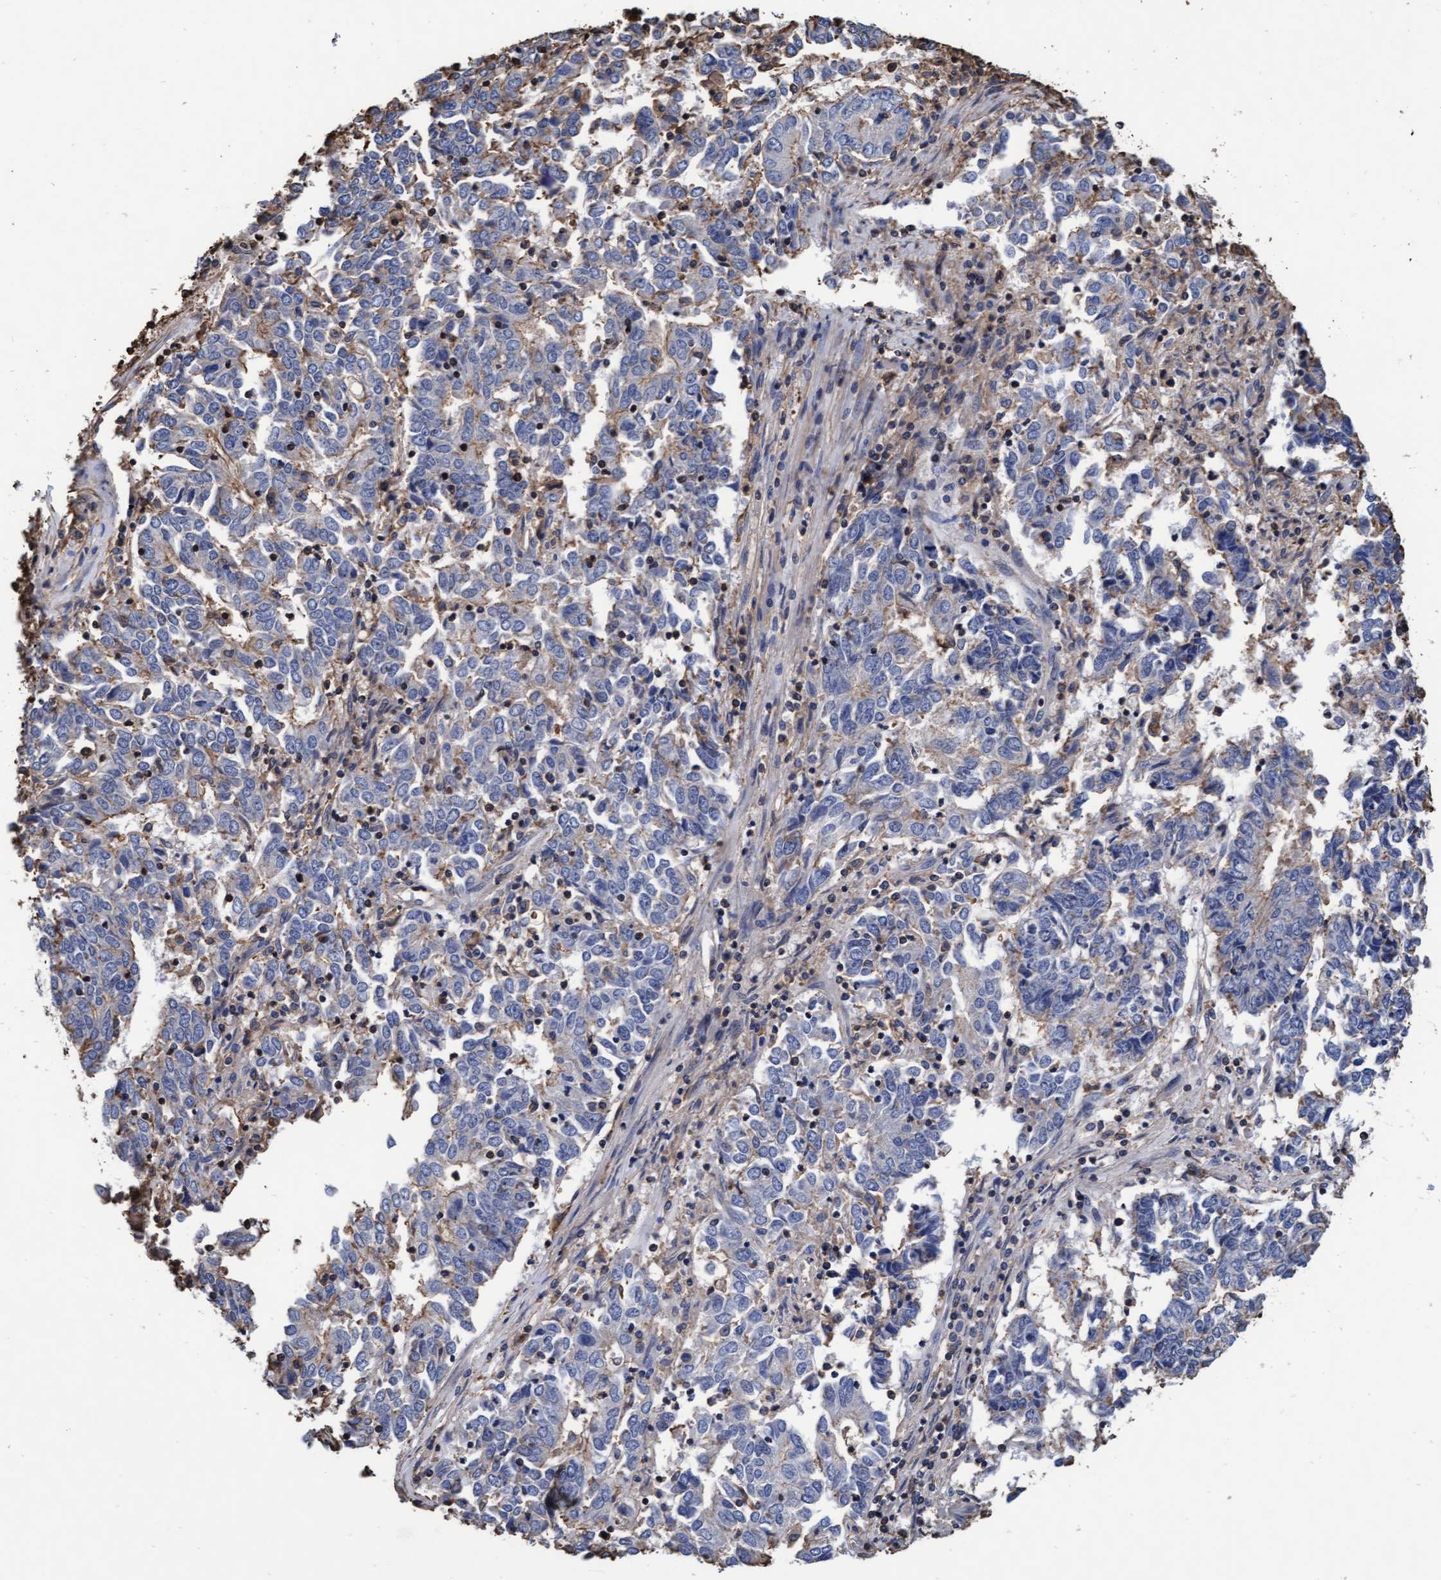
{"staining": {"intensity": "weak", "quantity": "<25%", "location": "cytoplasmic/membranous"}, "tissue": "endometrial cancer", "cell_type": "Tumor cells", "image_type": "cancer", "snomed": [{"axis": "morphology", "description": "Adenocarcinoma, NOS"}, {"axis": "topography", "description": "Endometrium"}], "caption": "Immunohistochemistry (IHC) micrograph of neoplastic tissue: human endometrial cancer (adenocarcinoma) stained with DAB (3,3'-diaminobenzidine) shows no significant protein positivity in tumor cells.", "gene": "GRHPR", "patient": {"sex": "female", "age": 80}}